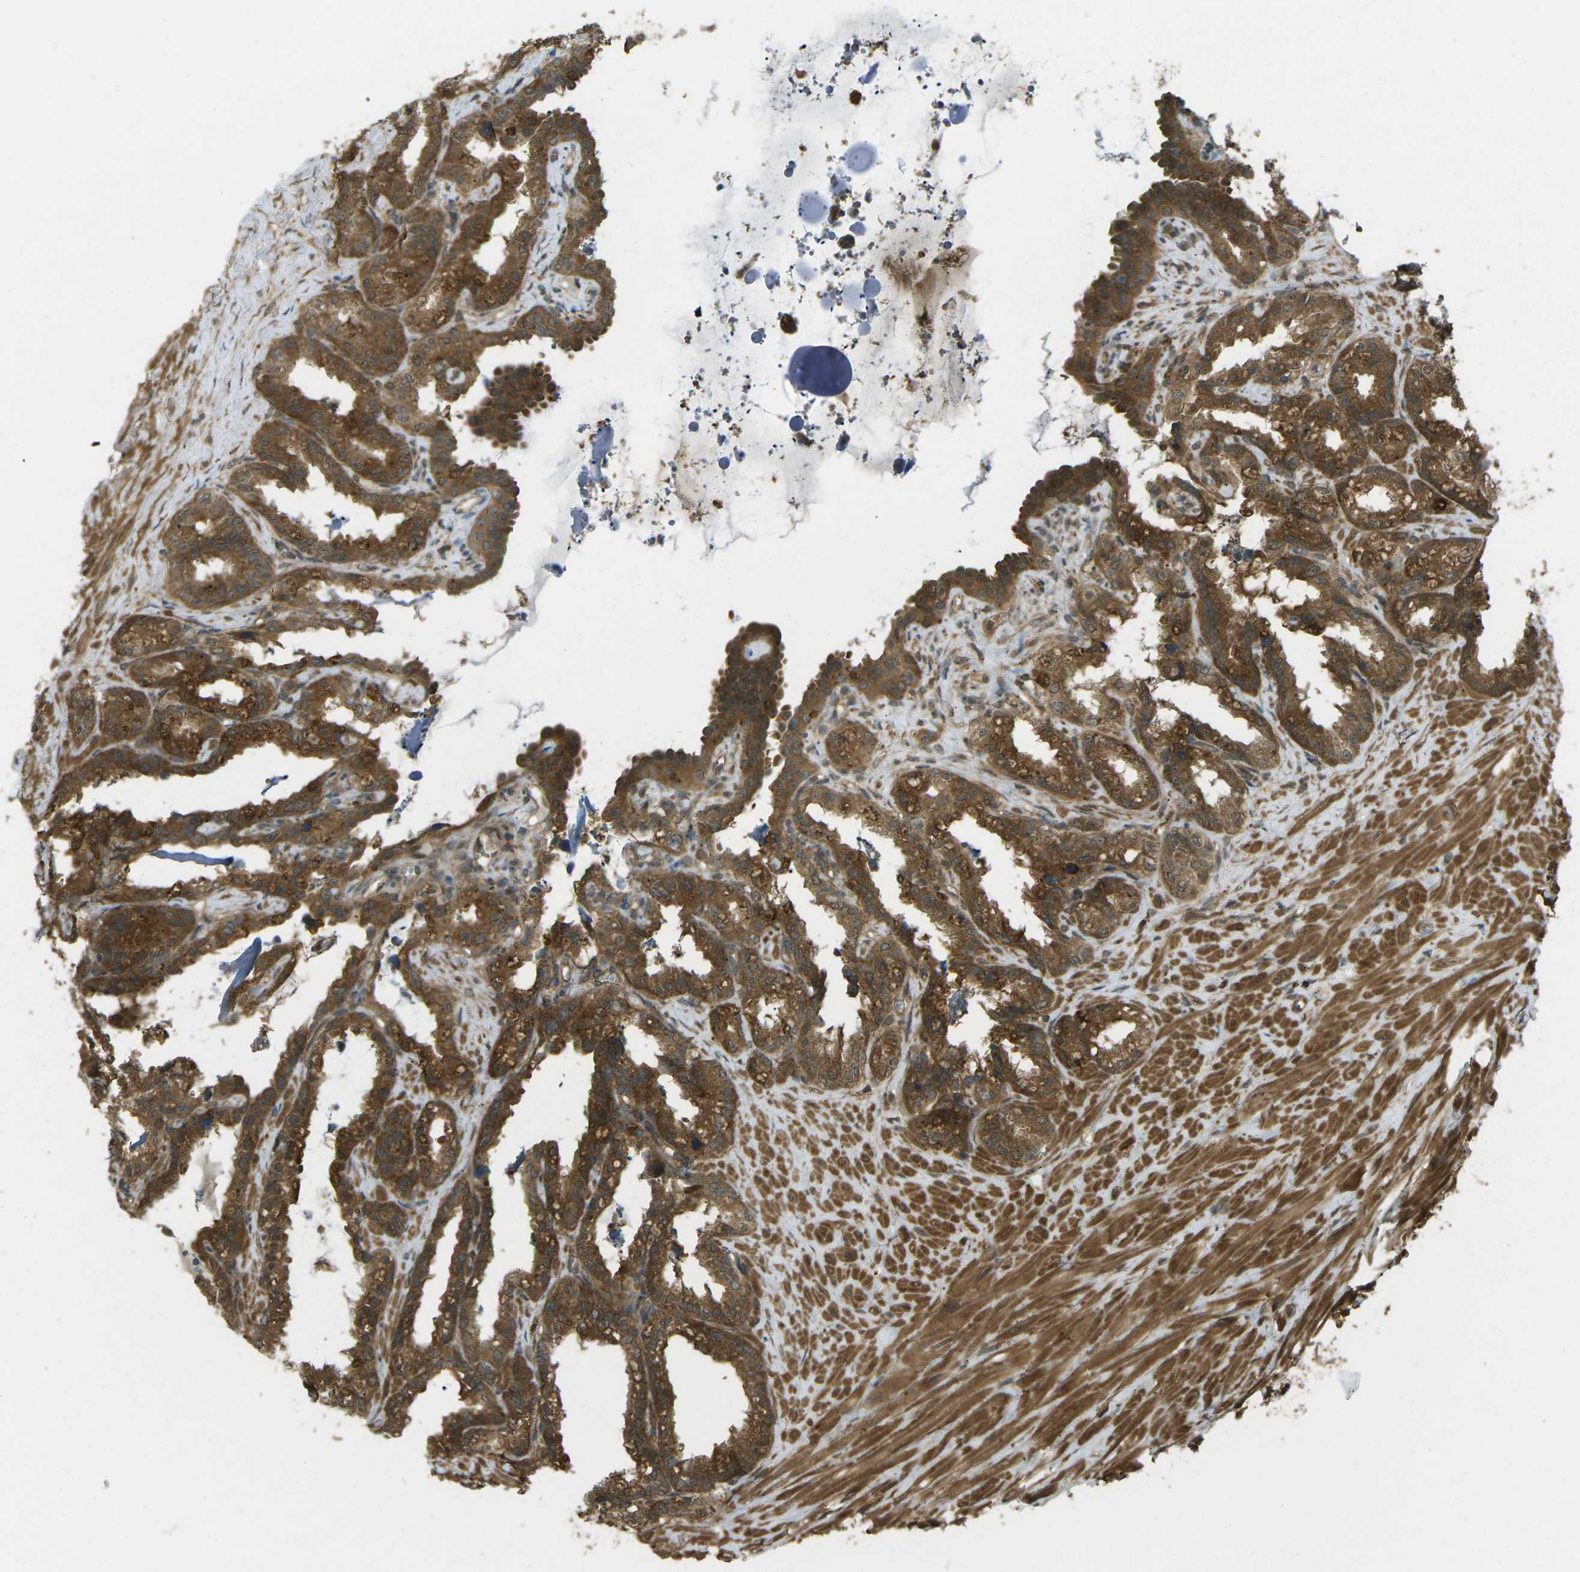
{"staining": {"intensity": "strong", "quantity": ">75%", "location": "cytoplasmic/membranous"}, "tissue": "seminal vesicle", "cell_type": "Glandular cells", "image_type": "normal", "snomed": [{"axis": "morphology", "description": "Normal tissue, NOS"}, {"axis": "topography", "description": "Seminal veicle"}], "caption": "Immunohistochemical staining of normal seminal vesicle shows >75% levels of strong cytoplasmic/membranous protein positivity in about >75% of glandular cells.", "gene": "CHMP3", "patient": {"sex": "male", "age": 64}}